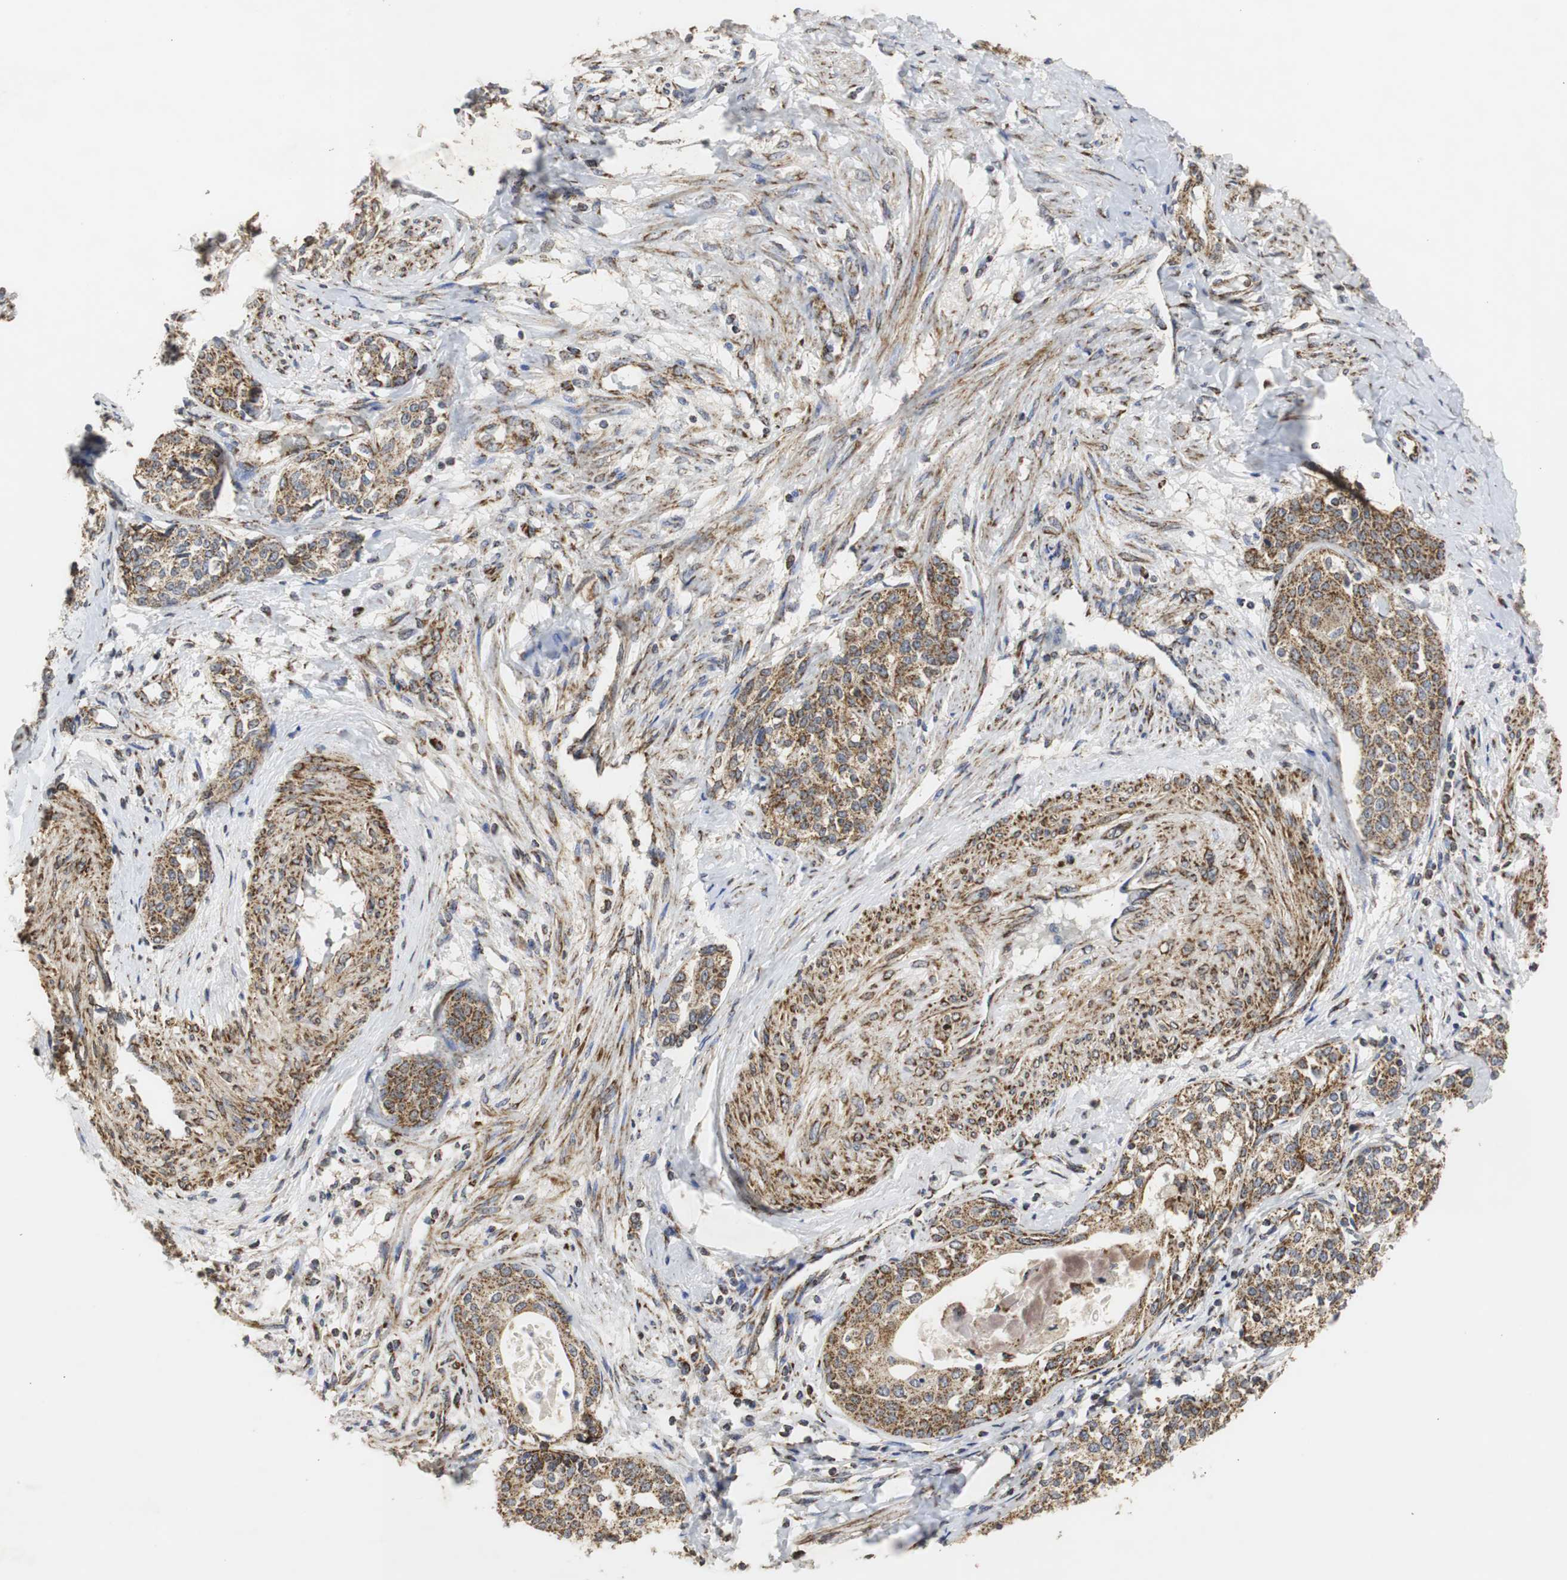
{"staining": {"intensity": "moderate", "quantity": ">75%", "location": "cytoplasmic/membranous"}, "tissue": "cervical cancer", "cell_type": "Tumor cells", "image_type": "cancer", "snomed": [{"axis": "morphology", "description": "Squamous cell carcinoma, NOS"}, {"axis": "morphology", "description": "Adenocarcinoma, NOS"}, {"axis": "topography", "description": "Cervix"}], "caption": "Brown immunohistochemical staining in human cervical squamous cell carcinoma shows moderate cytoplasmic/membranous staining in approximately >75% of tumor cells.", "gene": "HSD17B10", "patient": {"sex": "female", "age": 52}}